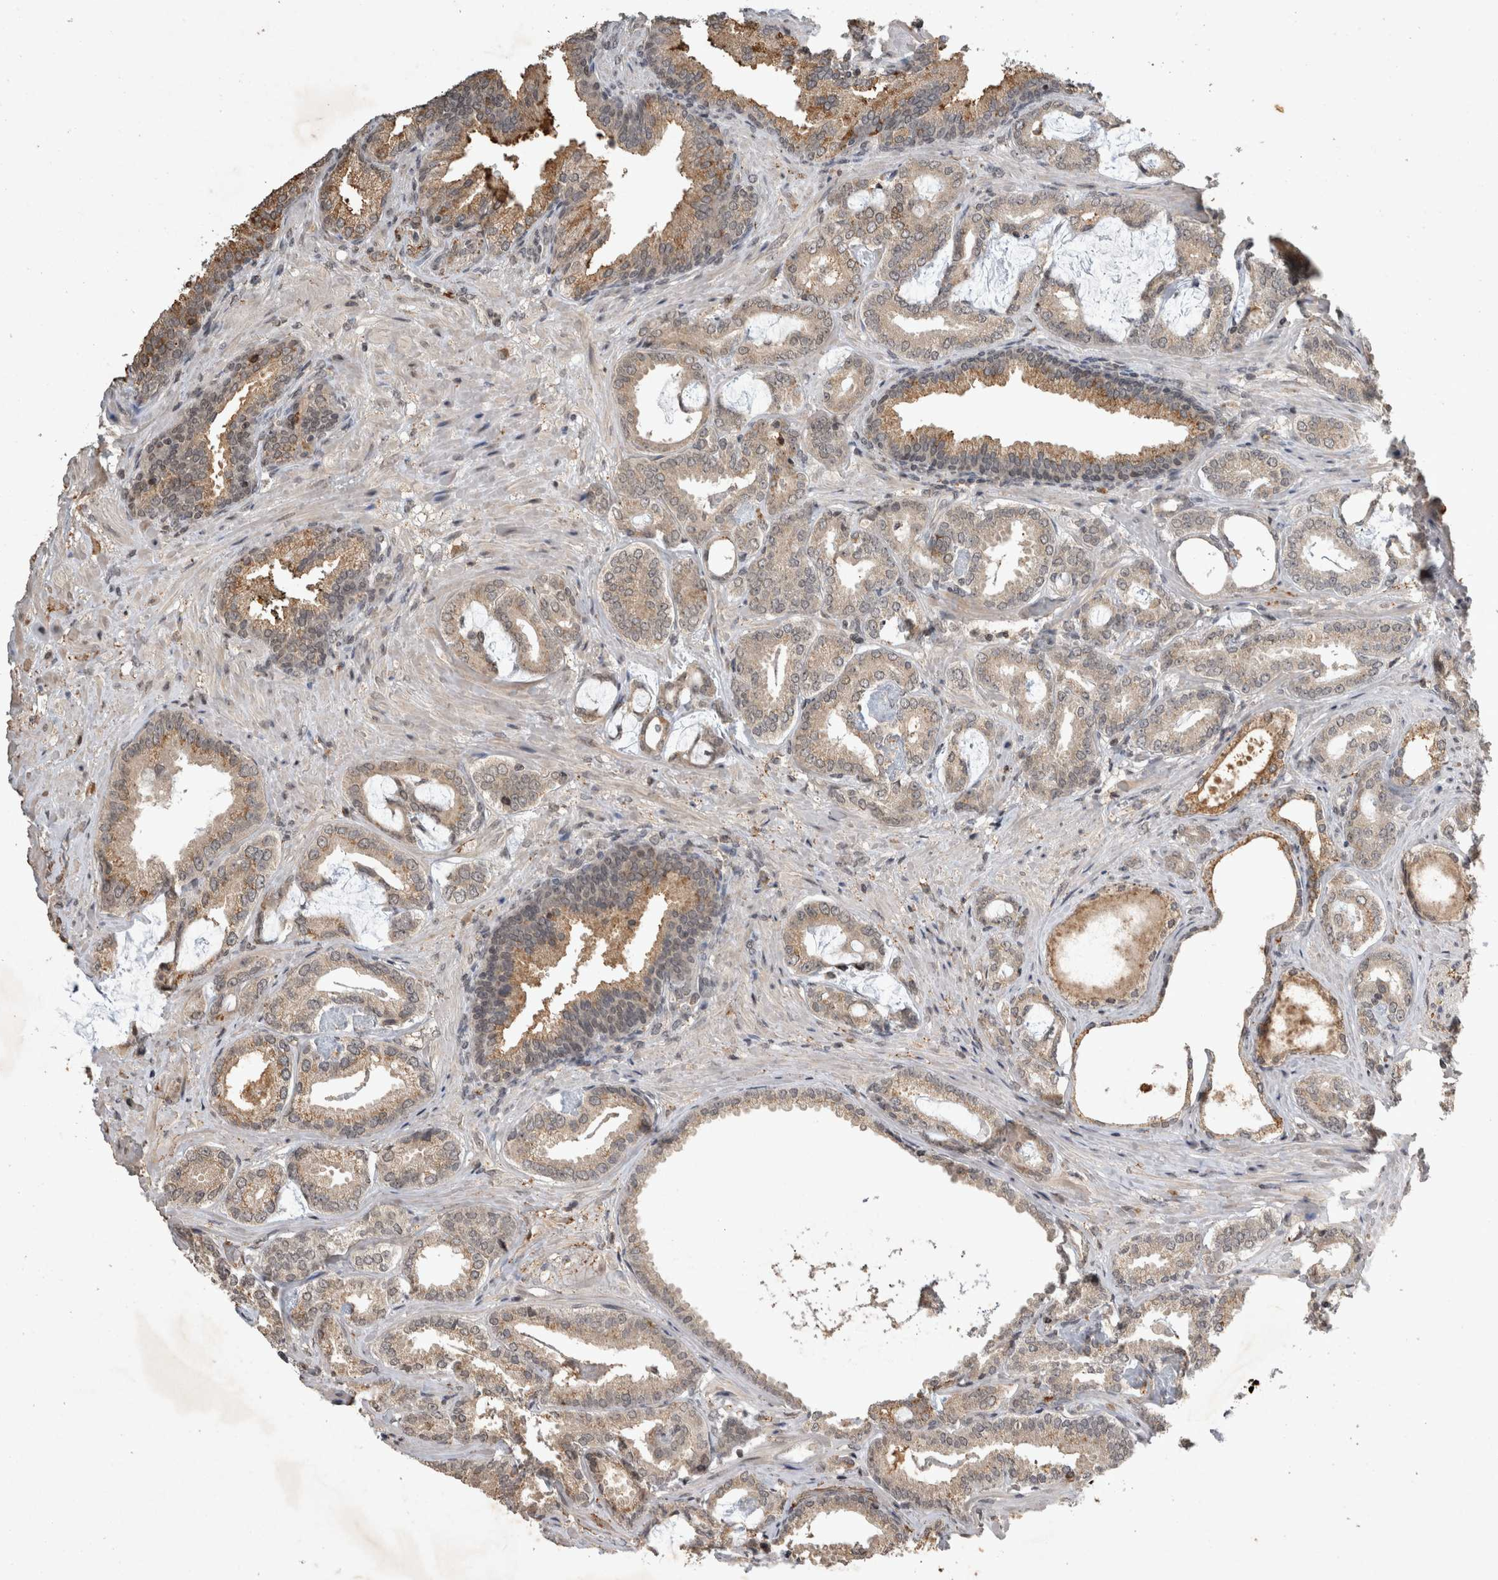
{"staining": {"intensity": "moderate", "quantity": "25%-75%", "location": "cytoplasmic/membranous"}, "tissue": "prostate cancer", "cell_type": "Tumor cells", "image_type": "cancer", "snomed": [{"axis": "morphology", "description": "Adenocarcinoma, Low grade"}, {"axis": "topography", "description": "Prostate"}], "caption": "This image reveals immunohistochemistry (IHC) staining of prostate adenocarcinoma (low-grade), with medium moderate cytoplasmic/membranous positivity in about 25%-75% of tumor cells.", "gene": "HRK", "patient": {"sex": "male", "age": 71}}